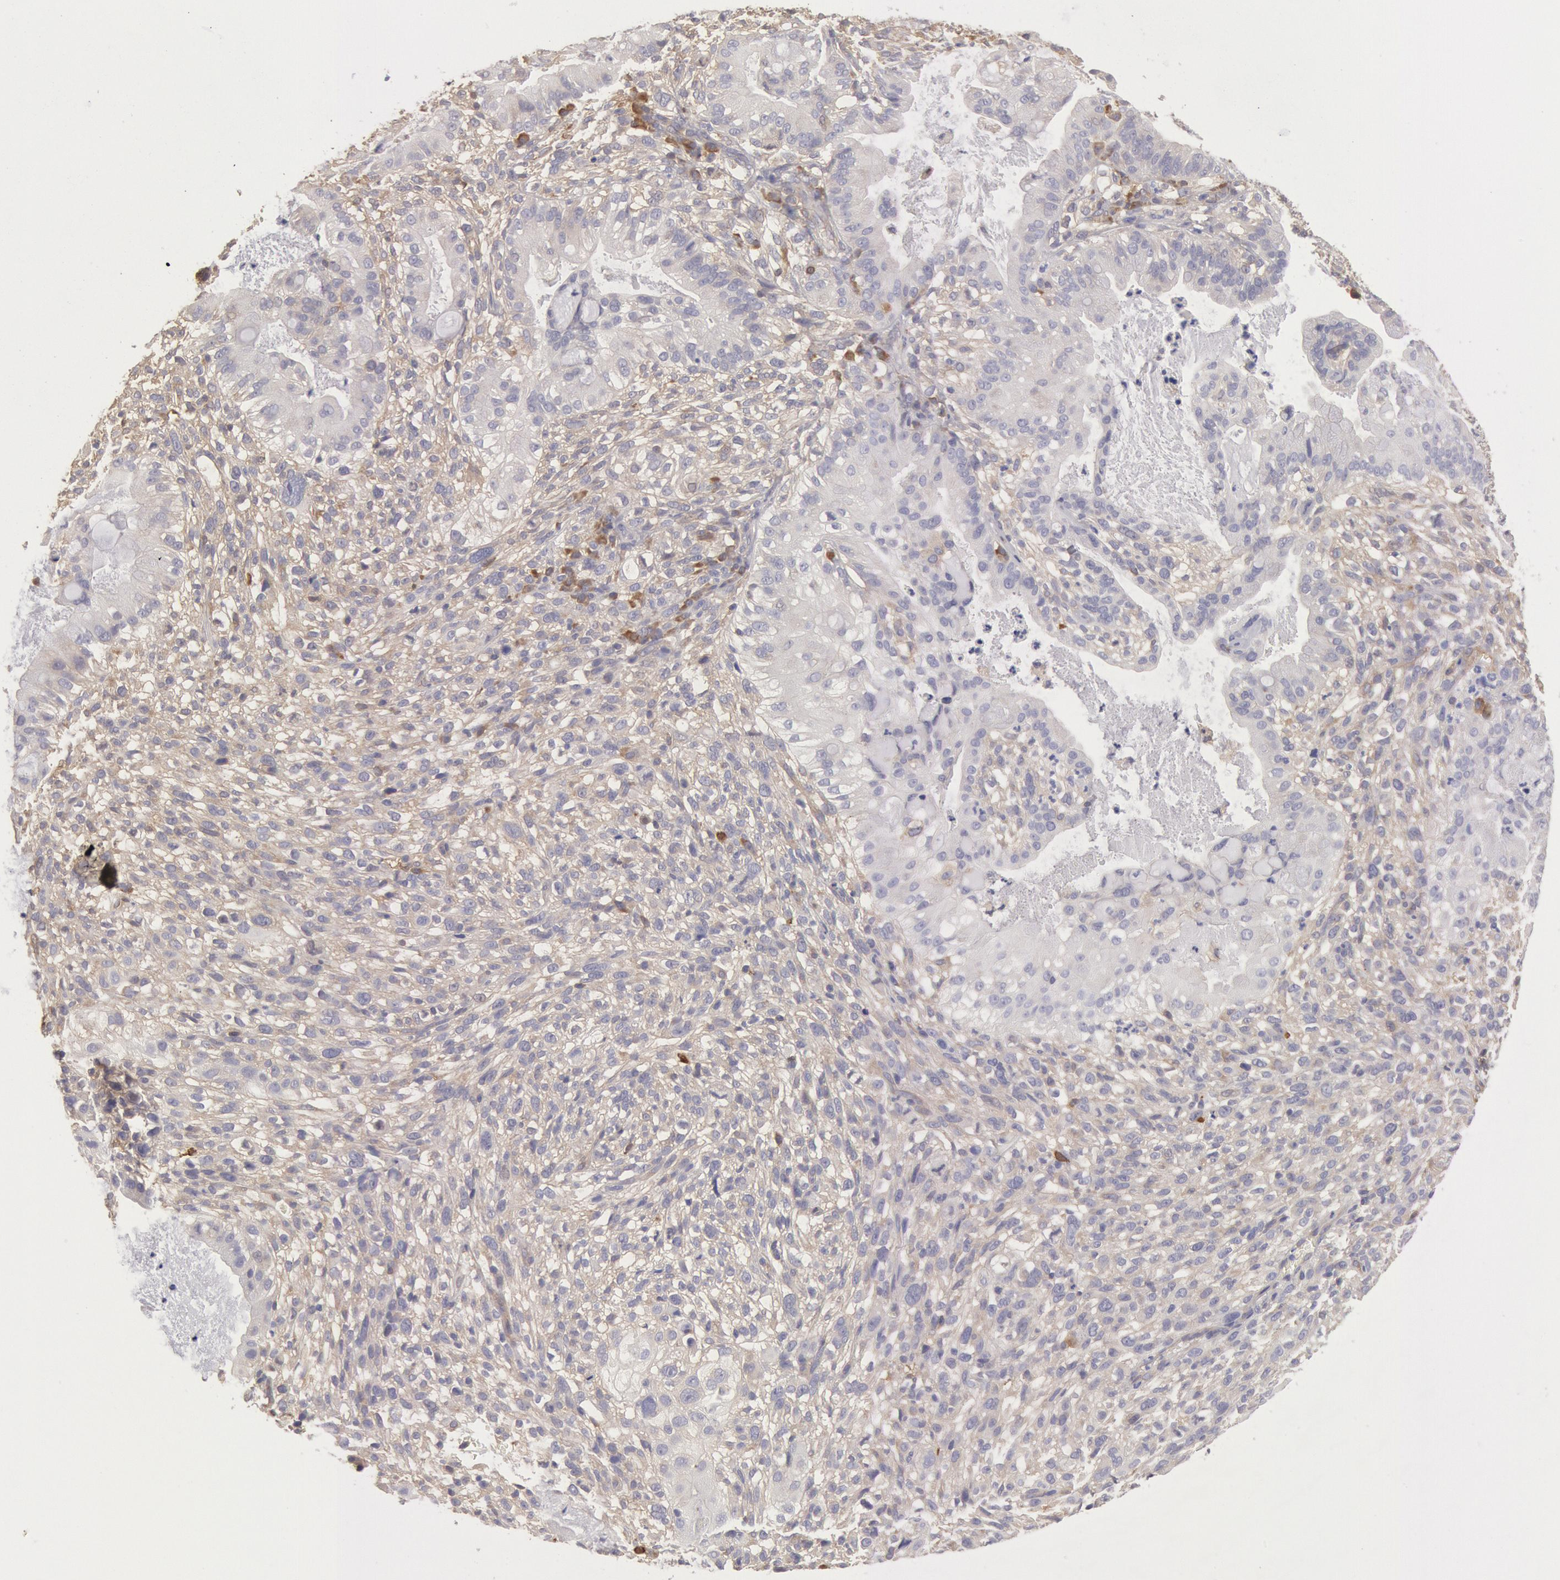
{"staining": {"intensity": "negative", "quantity": "none", "location": "none"}, "tissue": "cervical cancer", "cell_type": "Tumor cells", "image_type": "cancer", "snomed": [{"axis": "morphology", "description": "Adenocarcinoma, NOS"}, {"axis": "topography", "description": "Cervix"}], "caption": "DAB (3,3'-diaminobenzidine) immunohistochemical staining of human cervical cancer demonstrates no significant positivity in tumor cells.", "gene": "CCDC50", "patient": {"sex": "female", "age": 41}}